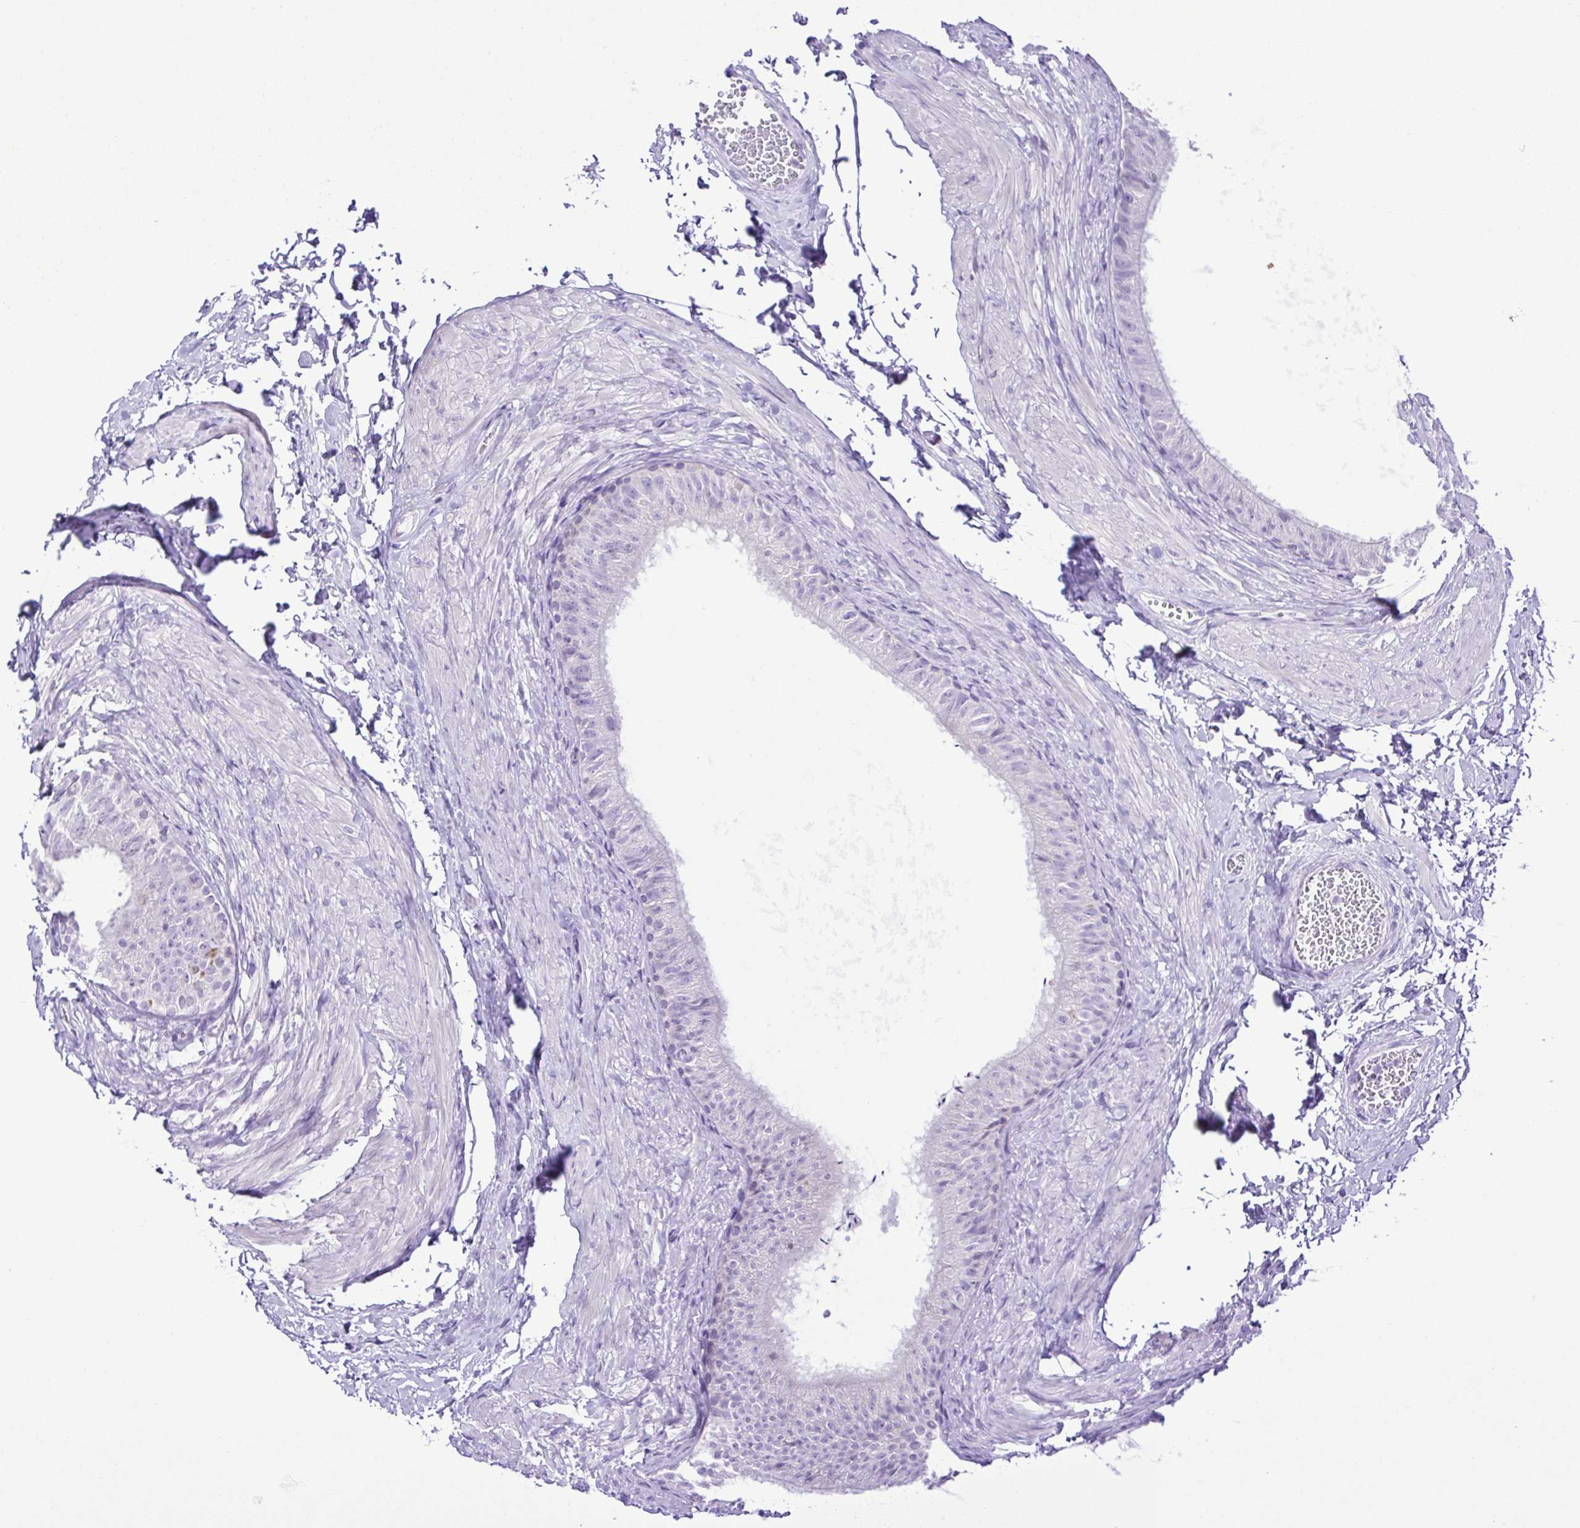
{"staining": {"intensity": "negative", "quantity": "none", "location": "none"}, "tissue": "epididymis", "cell_type": "Glandular cells", "image_type": "normal", "snomed": [{"axis": "morphology", "description": "Normal tissue, NOS"}, {"axis": "topography", "description": "Epididymis, spermatic cord, NOS"}, {"axis": "topography", "description": "Epididymis"}, {"axis": "topography", "description": "Peripheral nerve tissue"}], "caption": "IHC micrograph of unremarkable epididymis: epididymis stained with DAB exhibits no significant protein staining in glandular cells.", "gene": "SYT1", "patient": {"sex": "male", "age": 29}}